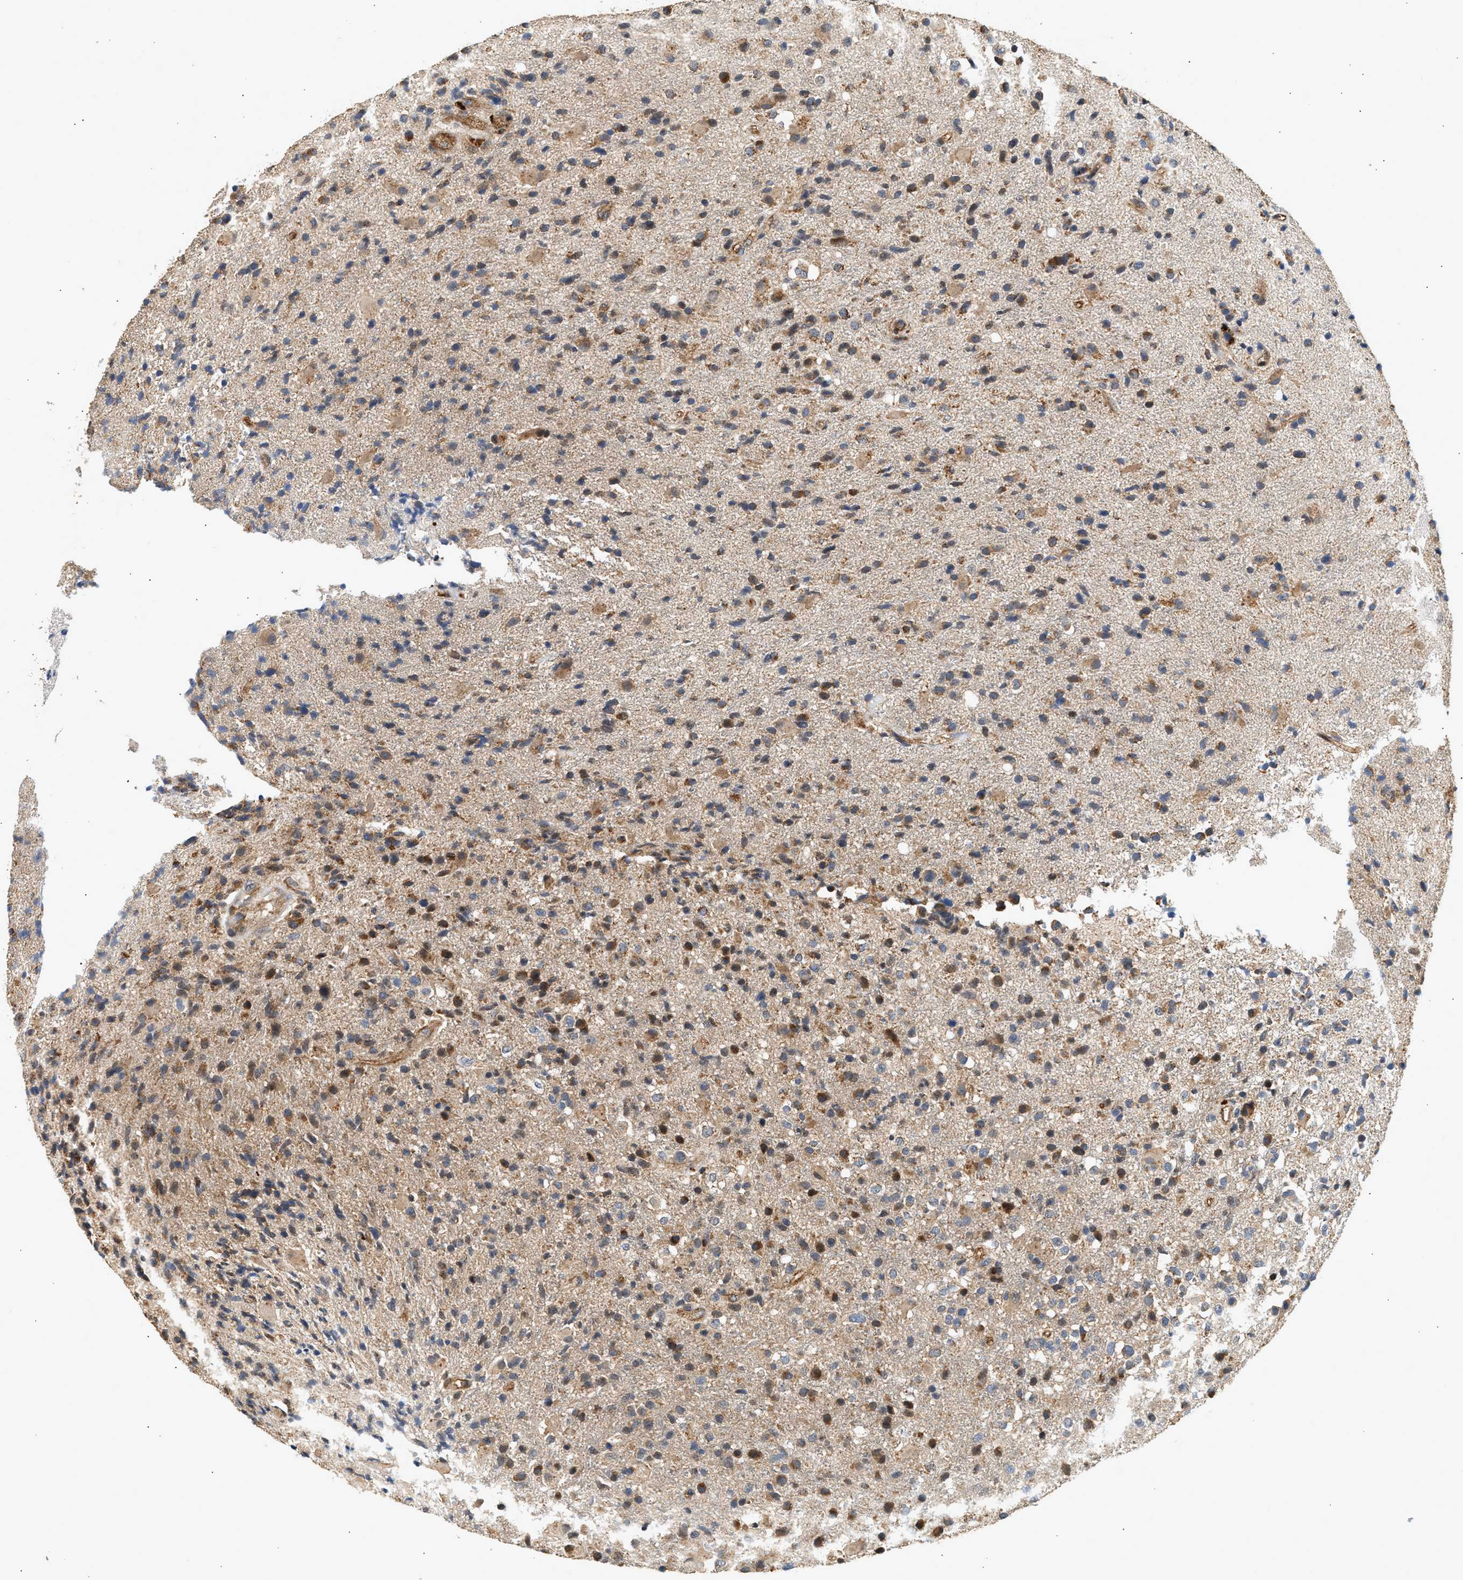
{"staining": {"intensity": "moderate", "quantity": "25%-75%", "location": "cytoplasmic/membranous"}, "tissue": "glioma", "cell_type": "Tumor cells", "image_type": "cancer", "snomed": [{"axis": "morphology", "description": "Glioma, malignant, High grade"}, {"axis": "topography", "description": "Brain"}], "caption": "Glioma stained for a protein (brown) demonstrates moderate cytoplasmic/membranous positive expression in approximately 25%-75% of tumor cells.", "gene": "DUSP14", "patient": {"sex": "male", "age": 72}}